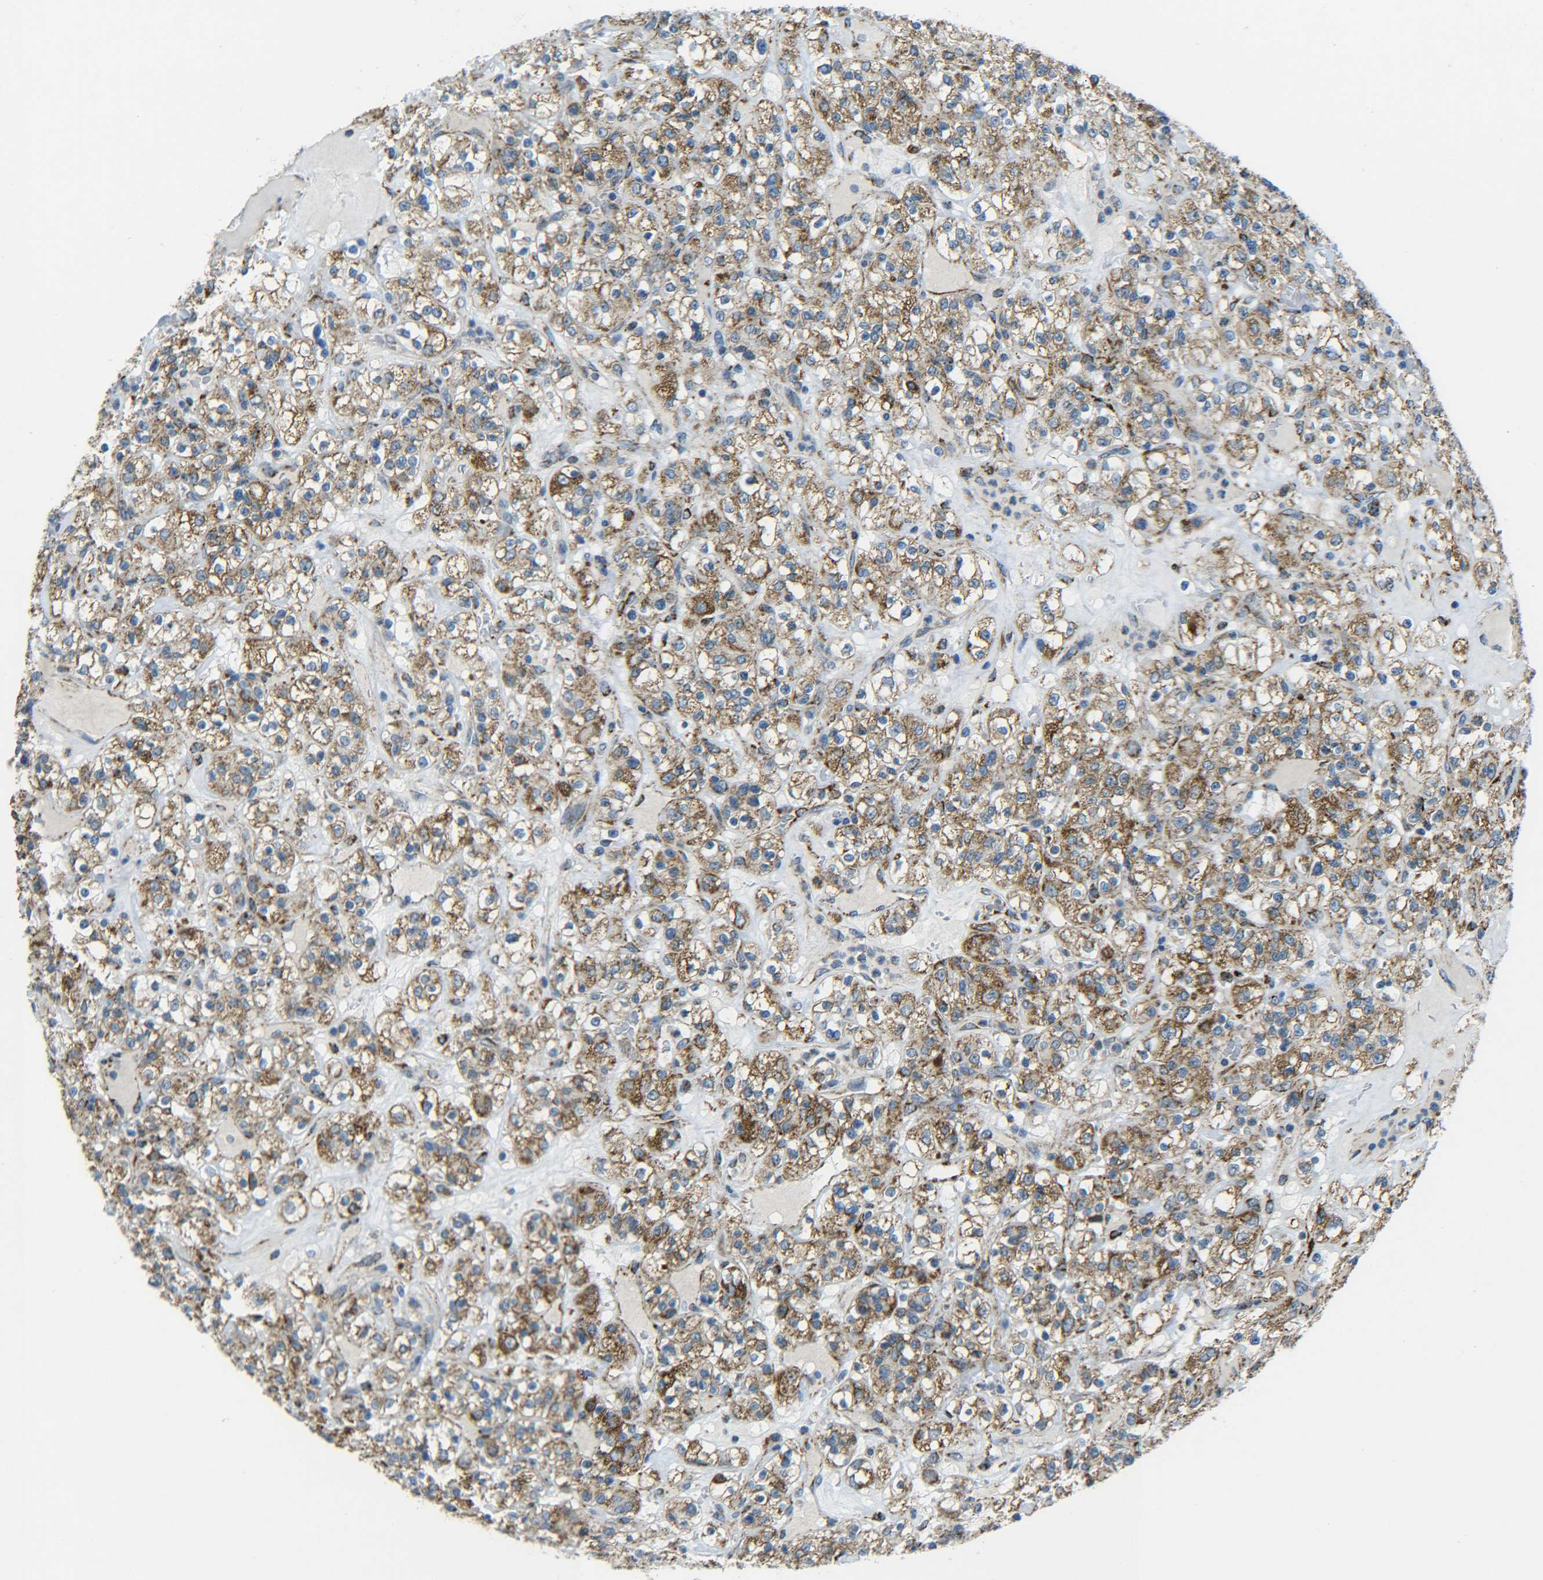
{"staining": {"intensity": "moderate", "quantity": ">75%", "location": "cytoplasmic/membranous"}, "tissue": "renal cancer", "cell_type": "Tumor cells", "image_type": "cancer", "snomed": [{"axis": "morphology", "description": "Normal tissue, NOS"}, {"axis": "morphology", "description": "Adenocarcinoma, NOS"}, {"axis": "topography", "description": "Kidney"}], "caption": "Human adenocarcinoma (renal) stained with a protein marker exhibits moderate staining in tumor cells.", "gene": "CYB5R1", "patient": {"sex": "female", "age": 72}}